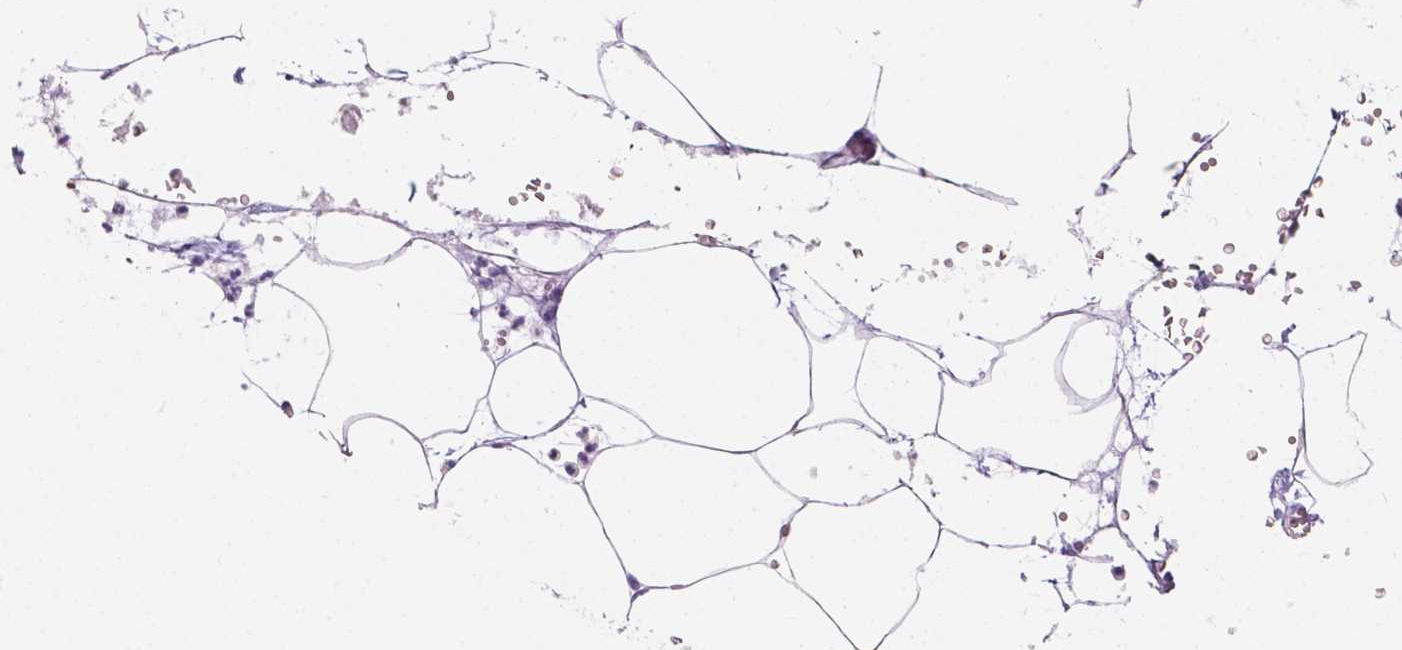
{"staining": {"intensity": "negative", "quantity": "none", "location": "none"}, "tissue": "adipose tissue", "cell_type": "Adipocytes", "image_type": "normal", "snomed": [{"axis": "morphology", "description": "Normal tissue, NOS"}, {"axis": "topography", "description": "Adipose tissue"}, {"axis": "topography", "description": "Pancreas"}, {"axis": "topography", "description": "Peripheral nerve tissue"}], "caption": "Immunohistochemistry (IHC) image of normal adipose tissue: adipose tissue stained with DAB displays no significant protein staining in adipocytes. (Stains: DAB IHC with hematoxylin counter stain, Microscopy: brightfield microscopy at high magnification).", "gene": "SIRT2", "patient": {"sex": "female", "age": 58}}